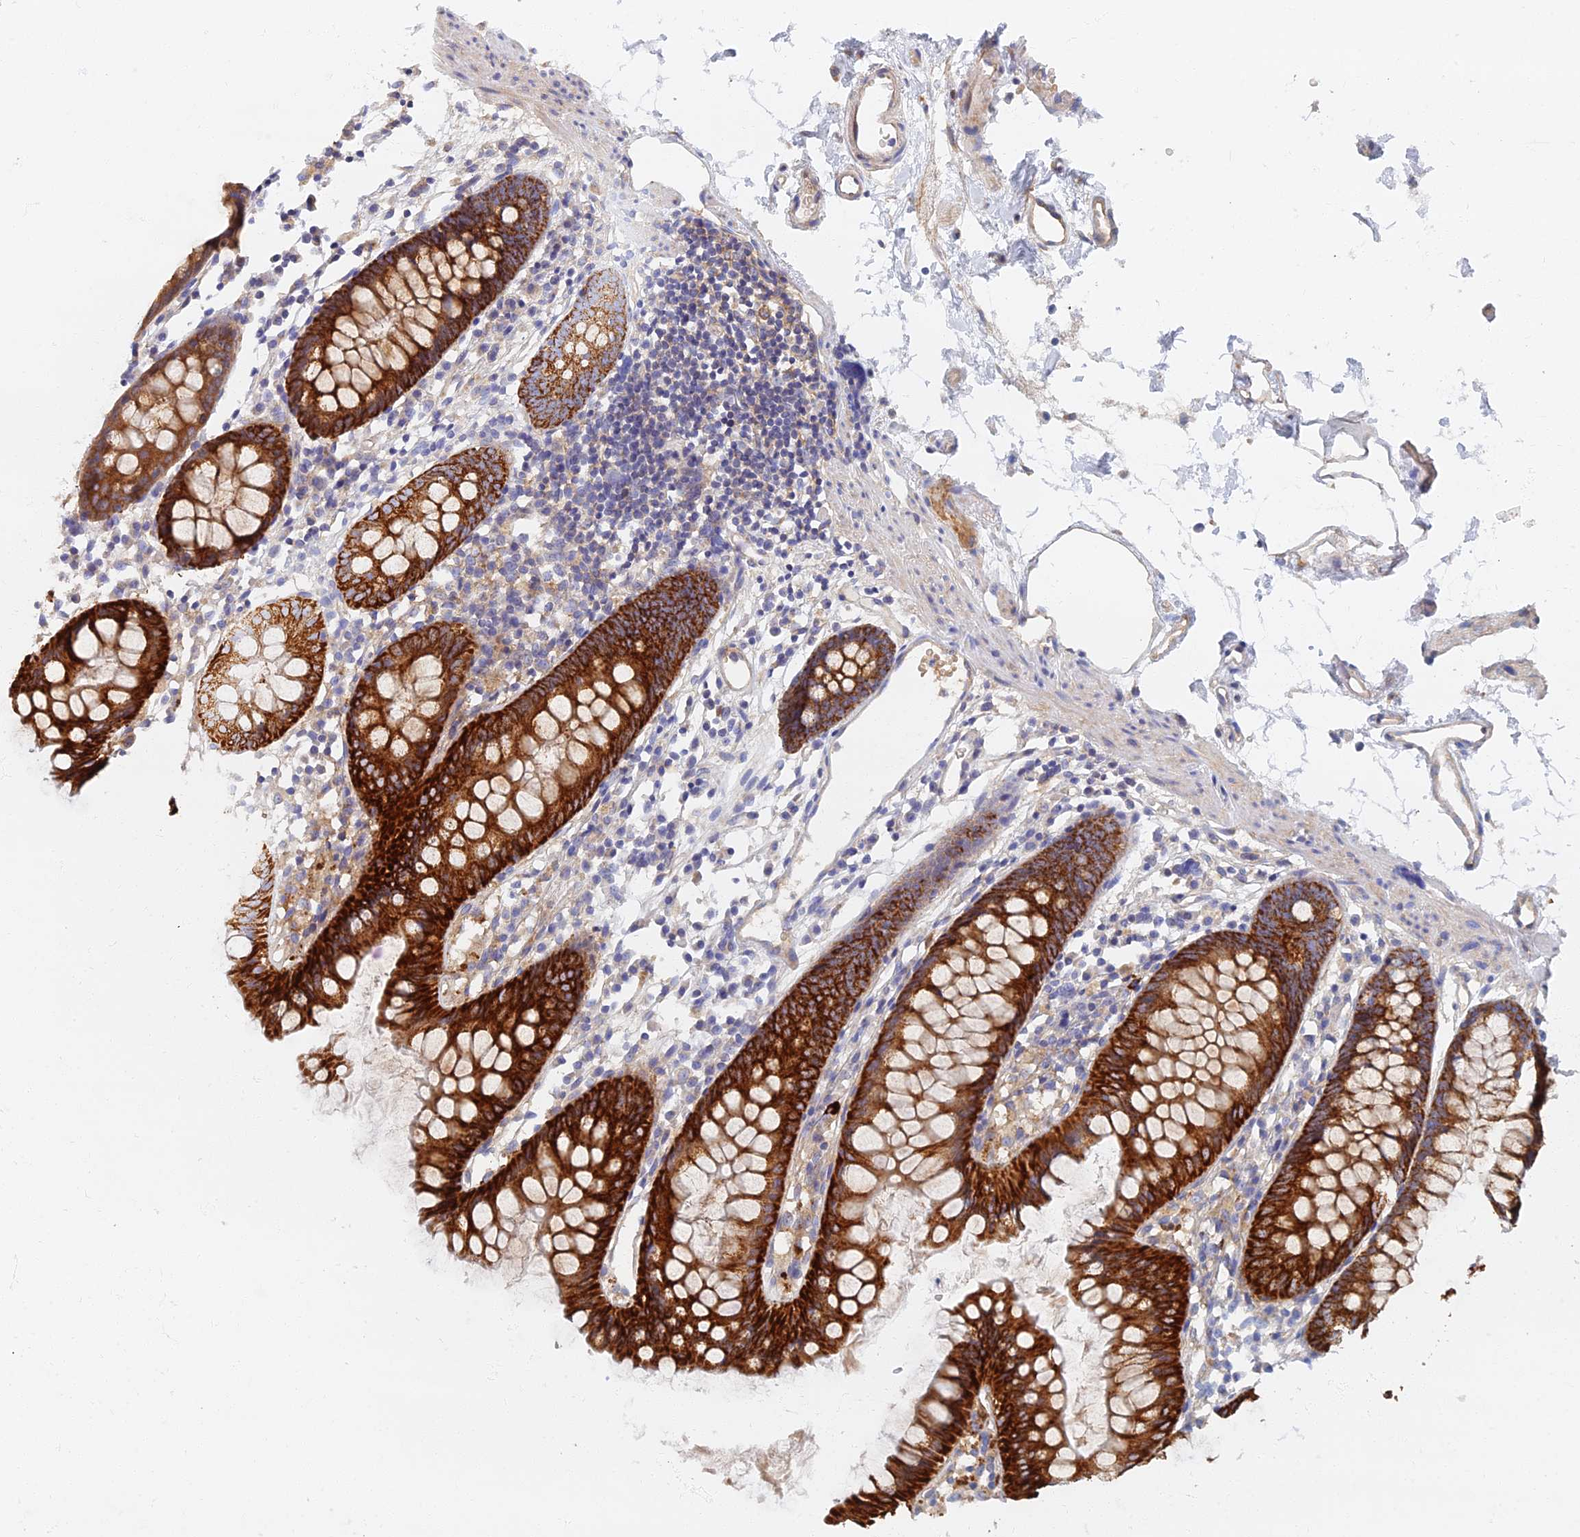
{"staining": {"intensity": "weak", "quantity": ">75%", "location": "cytoplasmic/membranous"}, "tissue": "colon", "cell_type": "Endothelial cells", "image_type": "normal", "snomed": [{"axis": "morphology", "description": "Normal tissue, NOS"}, {"axis": "topography", "description": "Colon"}], "caption": "Weak cytoplasmic/membranous staining is appreciated in about >75% of endothelial cells in benign colon.", "gene": "TMEM44", "patient": {"sex": "female", "age": 84}}